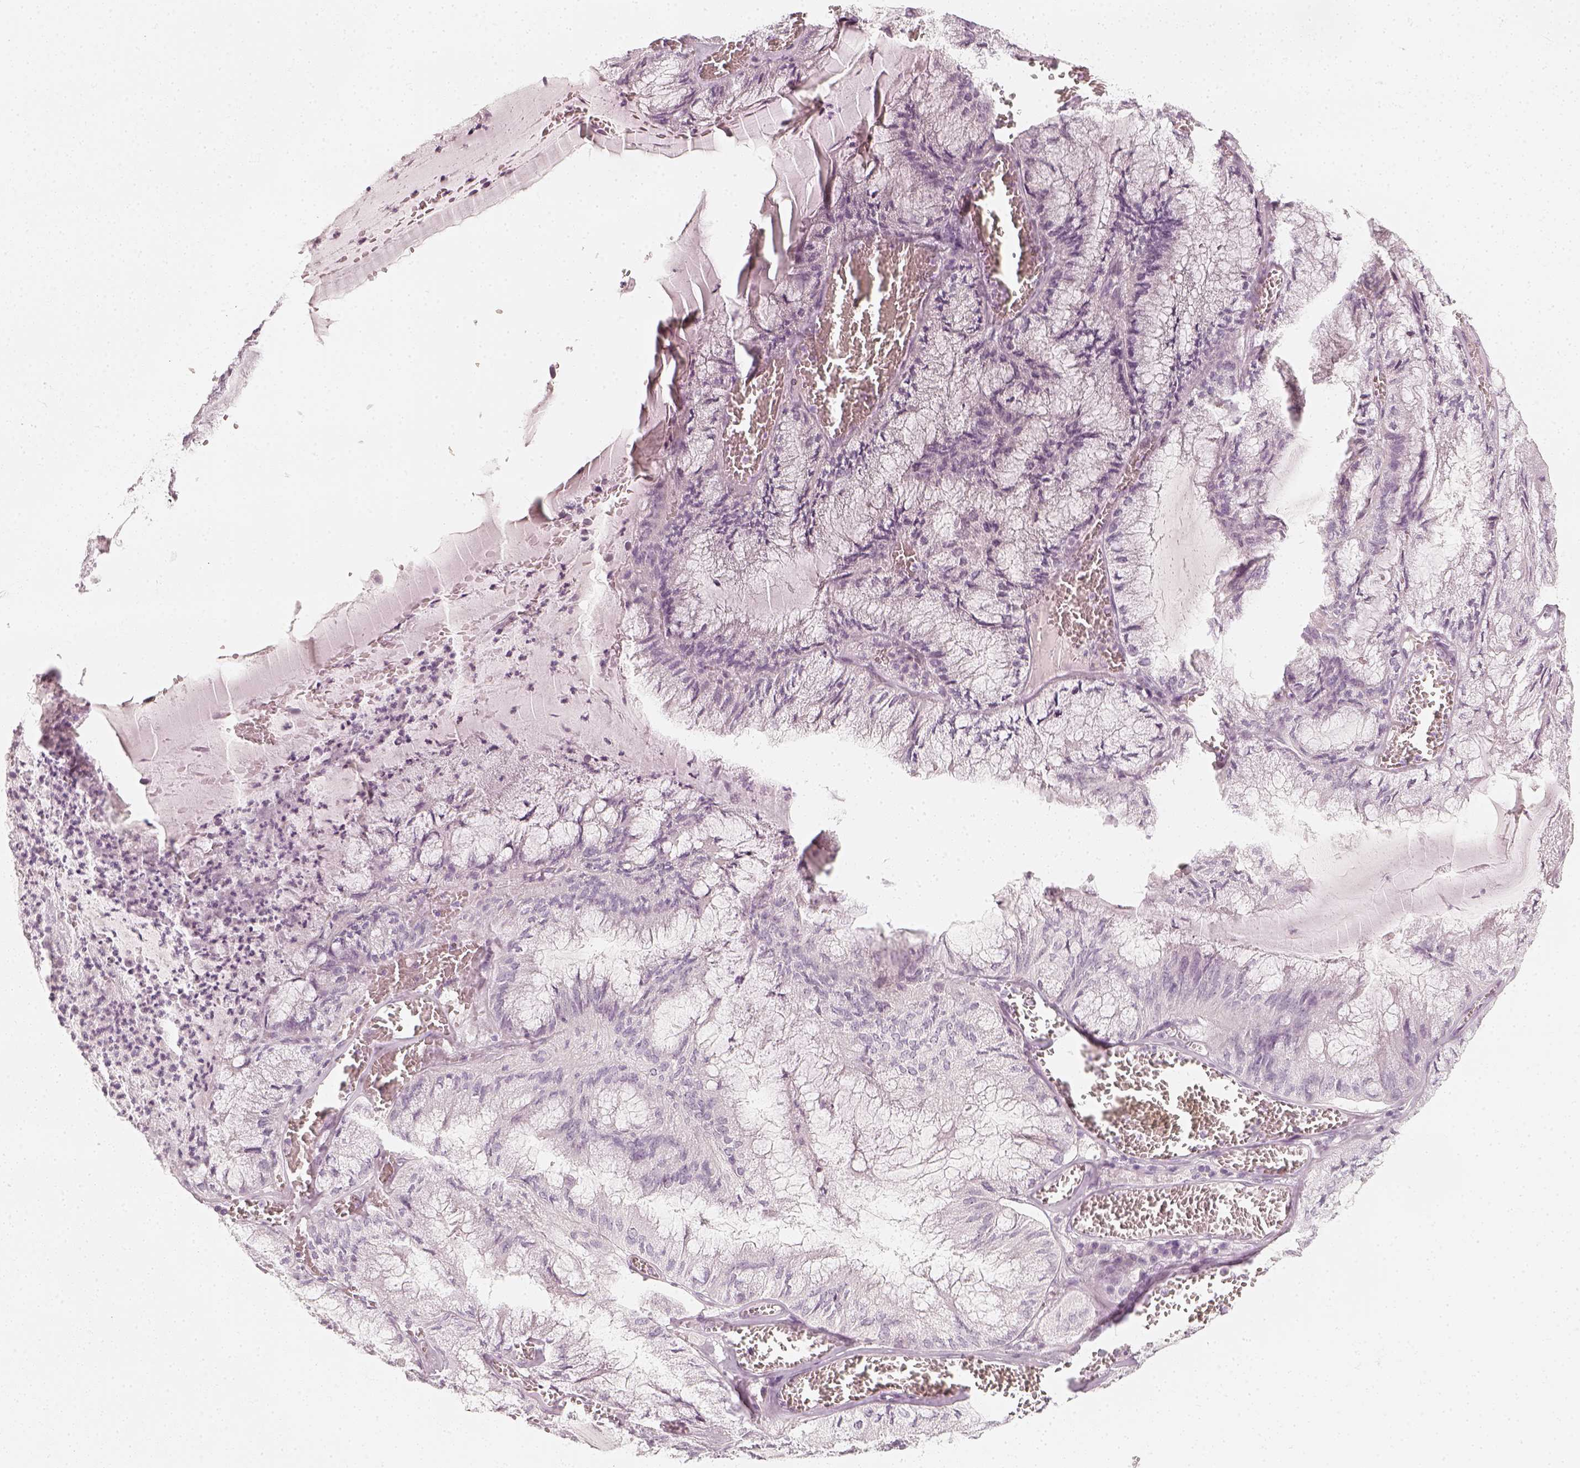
{"staining": {"intensity": "negative", "quantity": "none", "location": "none"}, "tissue": "endometrial cancer", "cell_type": "Tumor cells", "image_type": "cancer", "snomed": [{"axis": "morphology", "description": "Carcinoma, NOS"}, {"axis": "topography", "description": "Endometrium"}], "caption": "Immunohistochemical staining of human endometrial cancer reveals no significant staining in tumor cells. (DAB (3,3'-diaminobenzidine) IHC, high magnification).", "gene": "KRTAP2-1", "patient": {"sex": "female", "age": 62}}